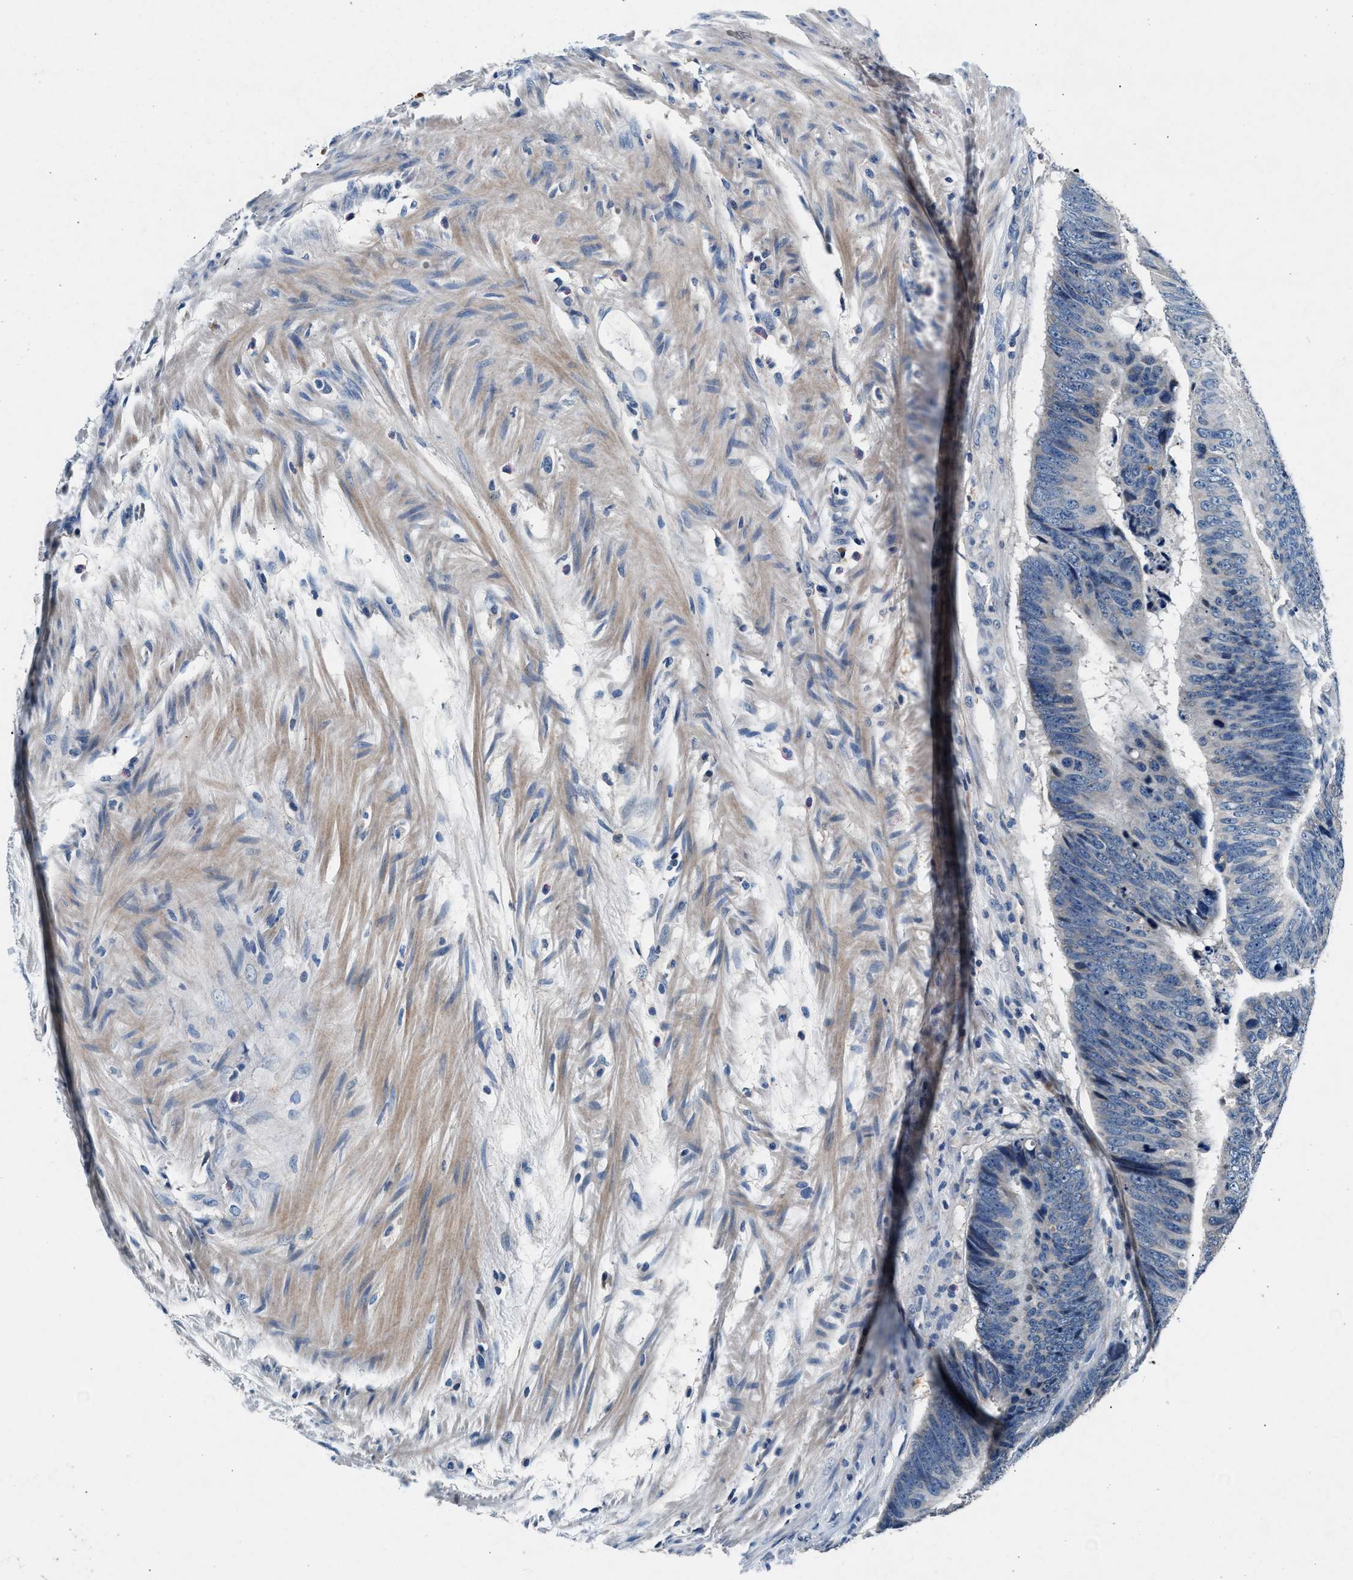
{"staining": {"intensity": "negative", "quantity": "none", "location": "none"}, "tissue": "colorectal cancer", "cell_type": "Tumor cells", "image_type": "cancer", "snomed": [{"axis": "morphology", "description": "Adenocarcinoma, NOS"}, {"axis": "topography", "description": "Colon"}], "caption": "IHC histopathology image of colorectal cancer stained for a protein (brown), which exhibits no staining in tumor cells.", "gene": "DENND6B", "patient": {"sex": "male", "age": 56}}